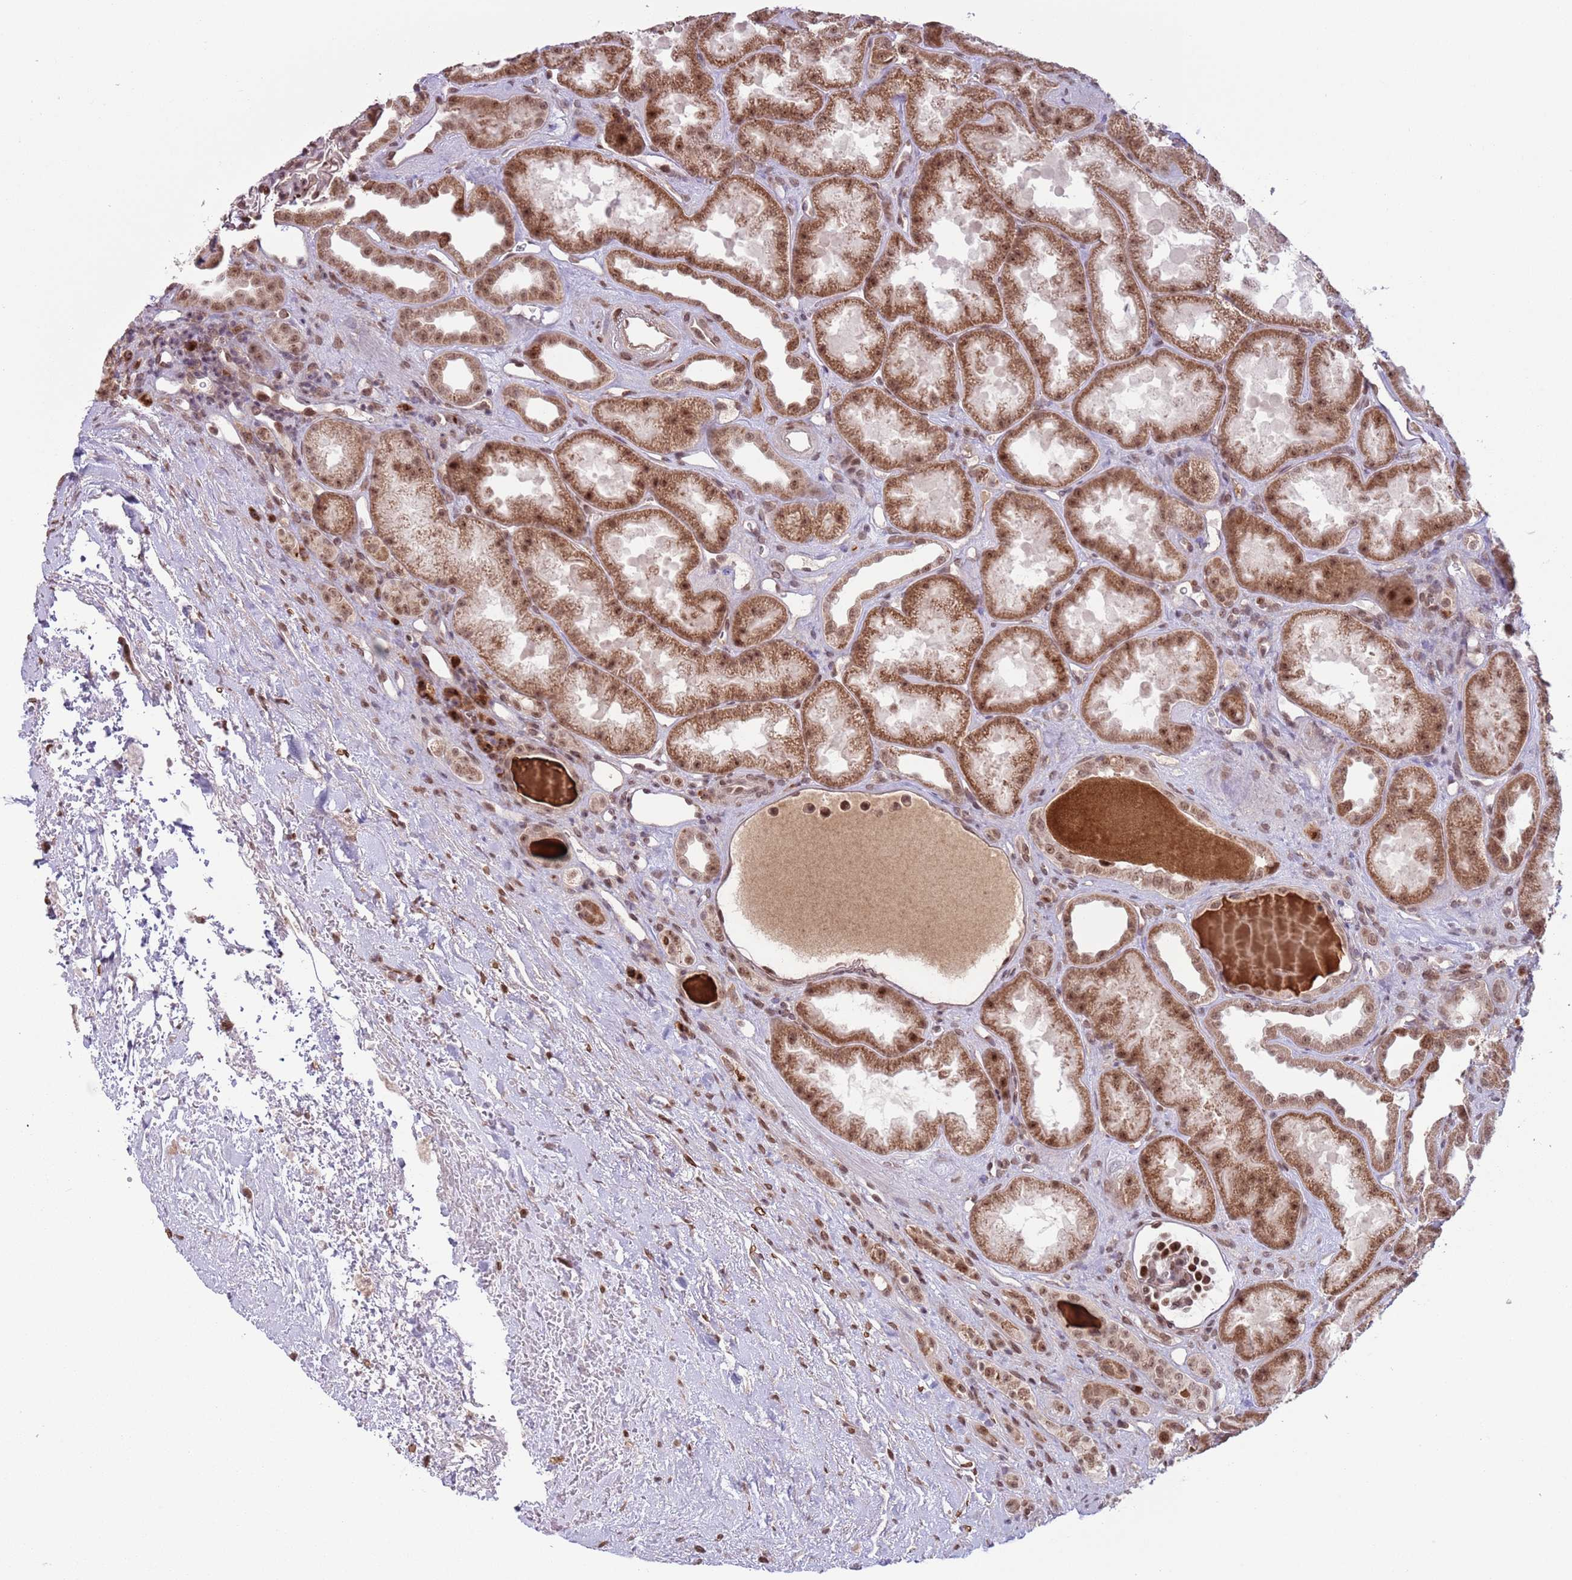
{"staining": {"intensity": "moderate", "quantity": ">75%", "location": "cytoplasmic/membranous,nuclear"}, "tissue": "kidney", "cell_type": "Cells in glomeruli", "image_type": "normal", "snomed": [{"axis": "morphology", "description": "Normal tissue, NOS"}, {"axis": "topography", "description": "Kidney"}], "caption": "About >75% of cells in glomeruli in normal kidney reveal moderate cytoplasmic/membranous,nuclear protein staining as visualized by brown immunohistochemical staining.", "gene": "SIPA1L3", "patient": {"sex": "male", "age": 61}}